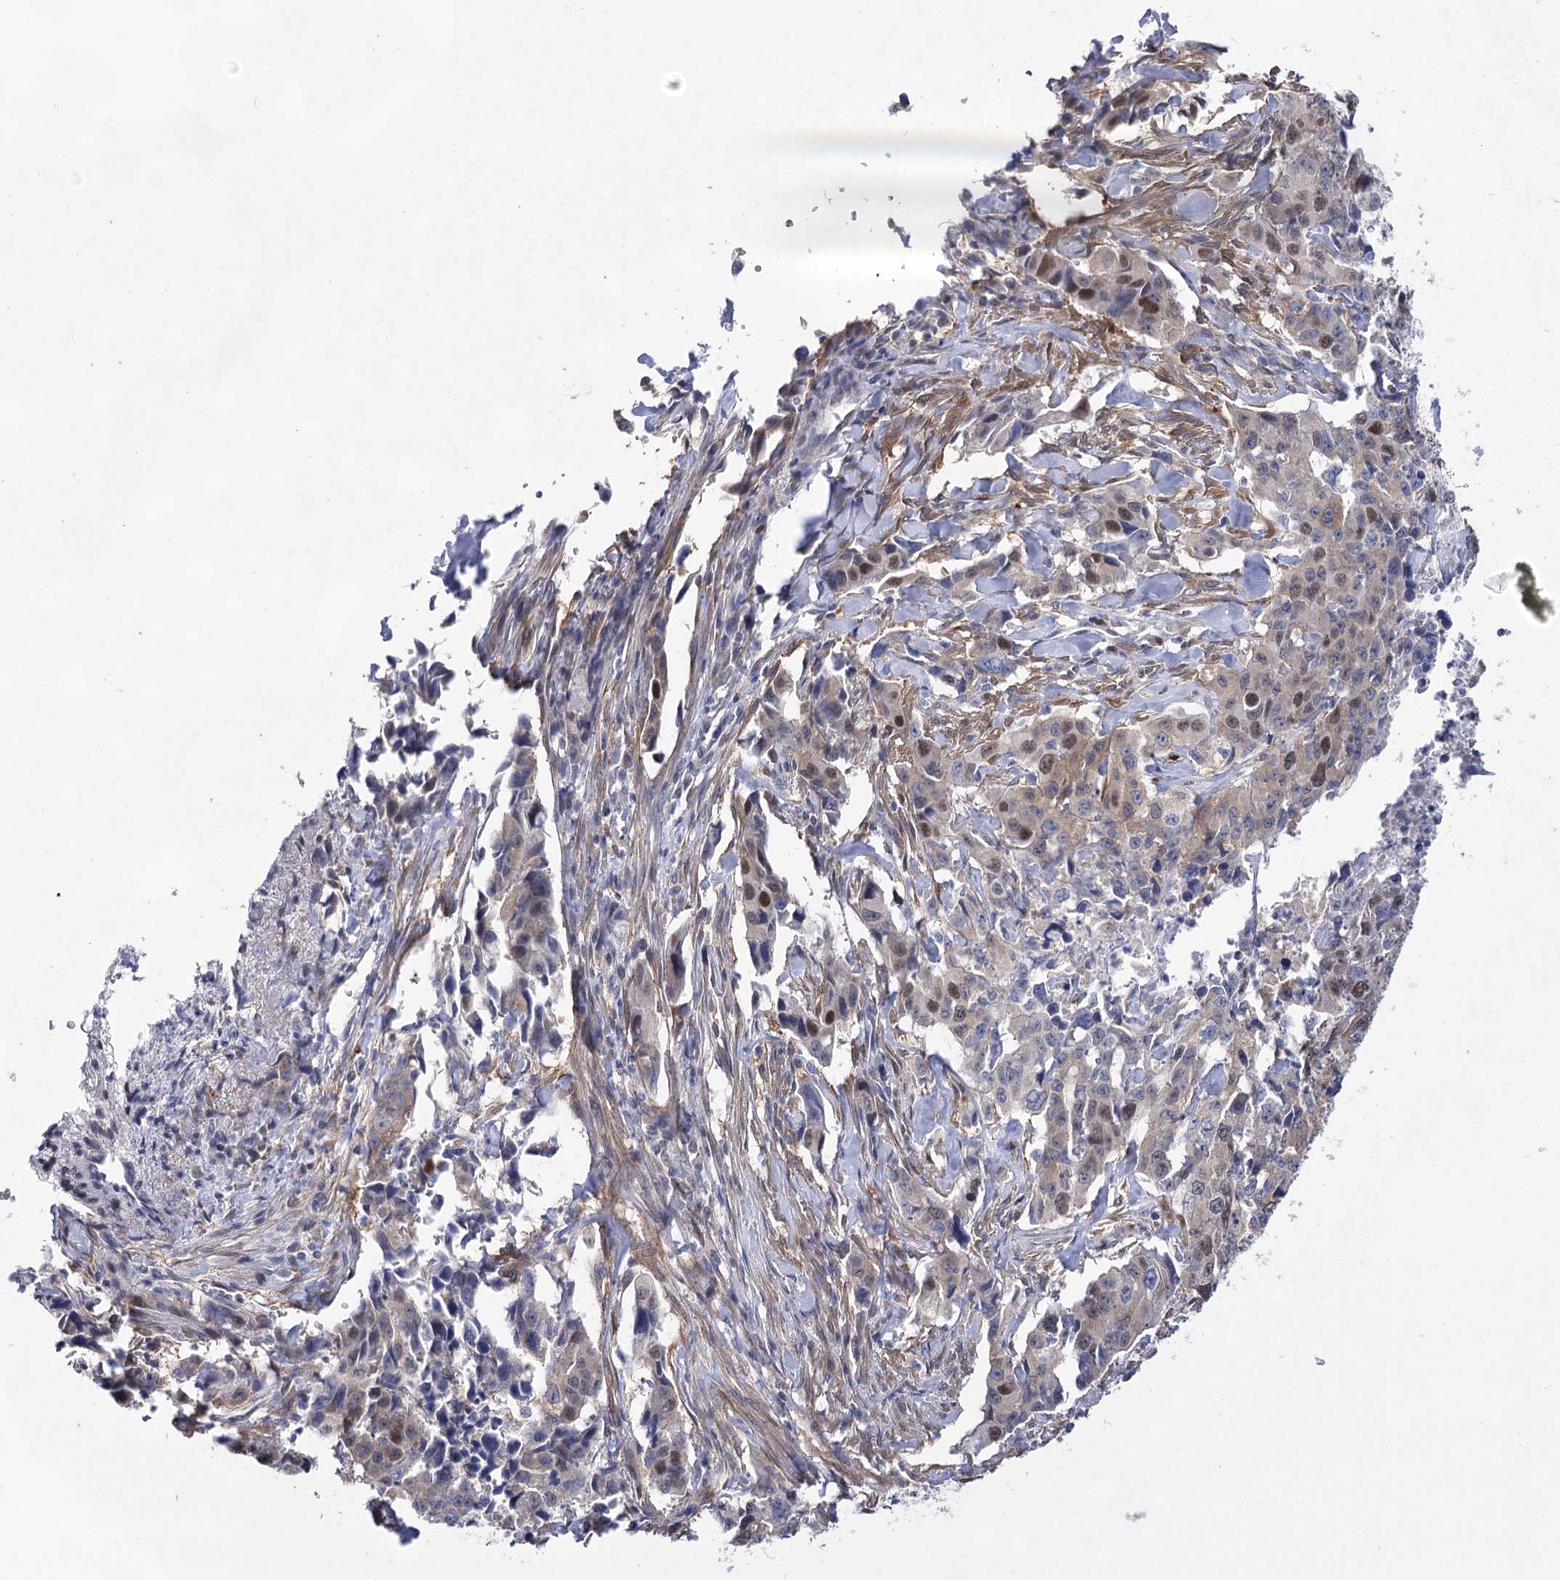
{"staining": {"intensity": "moderate", "quantity": "<25%", "location": "nuclear"}, "tissue": "lung cancer", "cell_type": "Tumor cells", "image_type": "cancer", "snomed": [{"axis": "morphology", "description": "Adenocarcinoma, NOS"}, {"axis": "topography", "description": "Lung"}], "caption": "Immunohistochemistry staining of lung adenocarcinoma, which displays low levels of moderate nuclear staining in about <25% of tumor cells indicating moderate nuclear protein expression. The staining was performed using DAB (3,3'-diaminobenzidine) (brown) for protein detection and nuclei were counterstained in hematoxylin (blue).", "gene": "UGDH", "patient": {"sex": "female", "age": 51}}